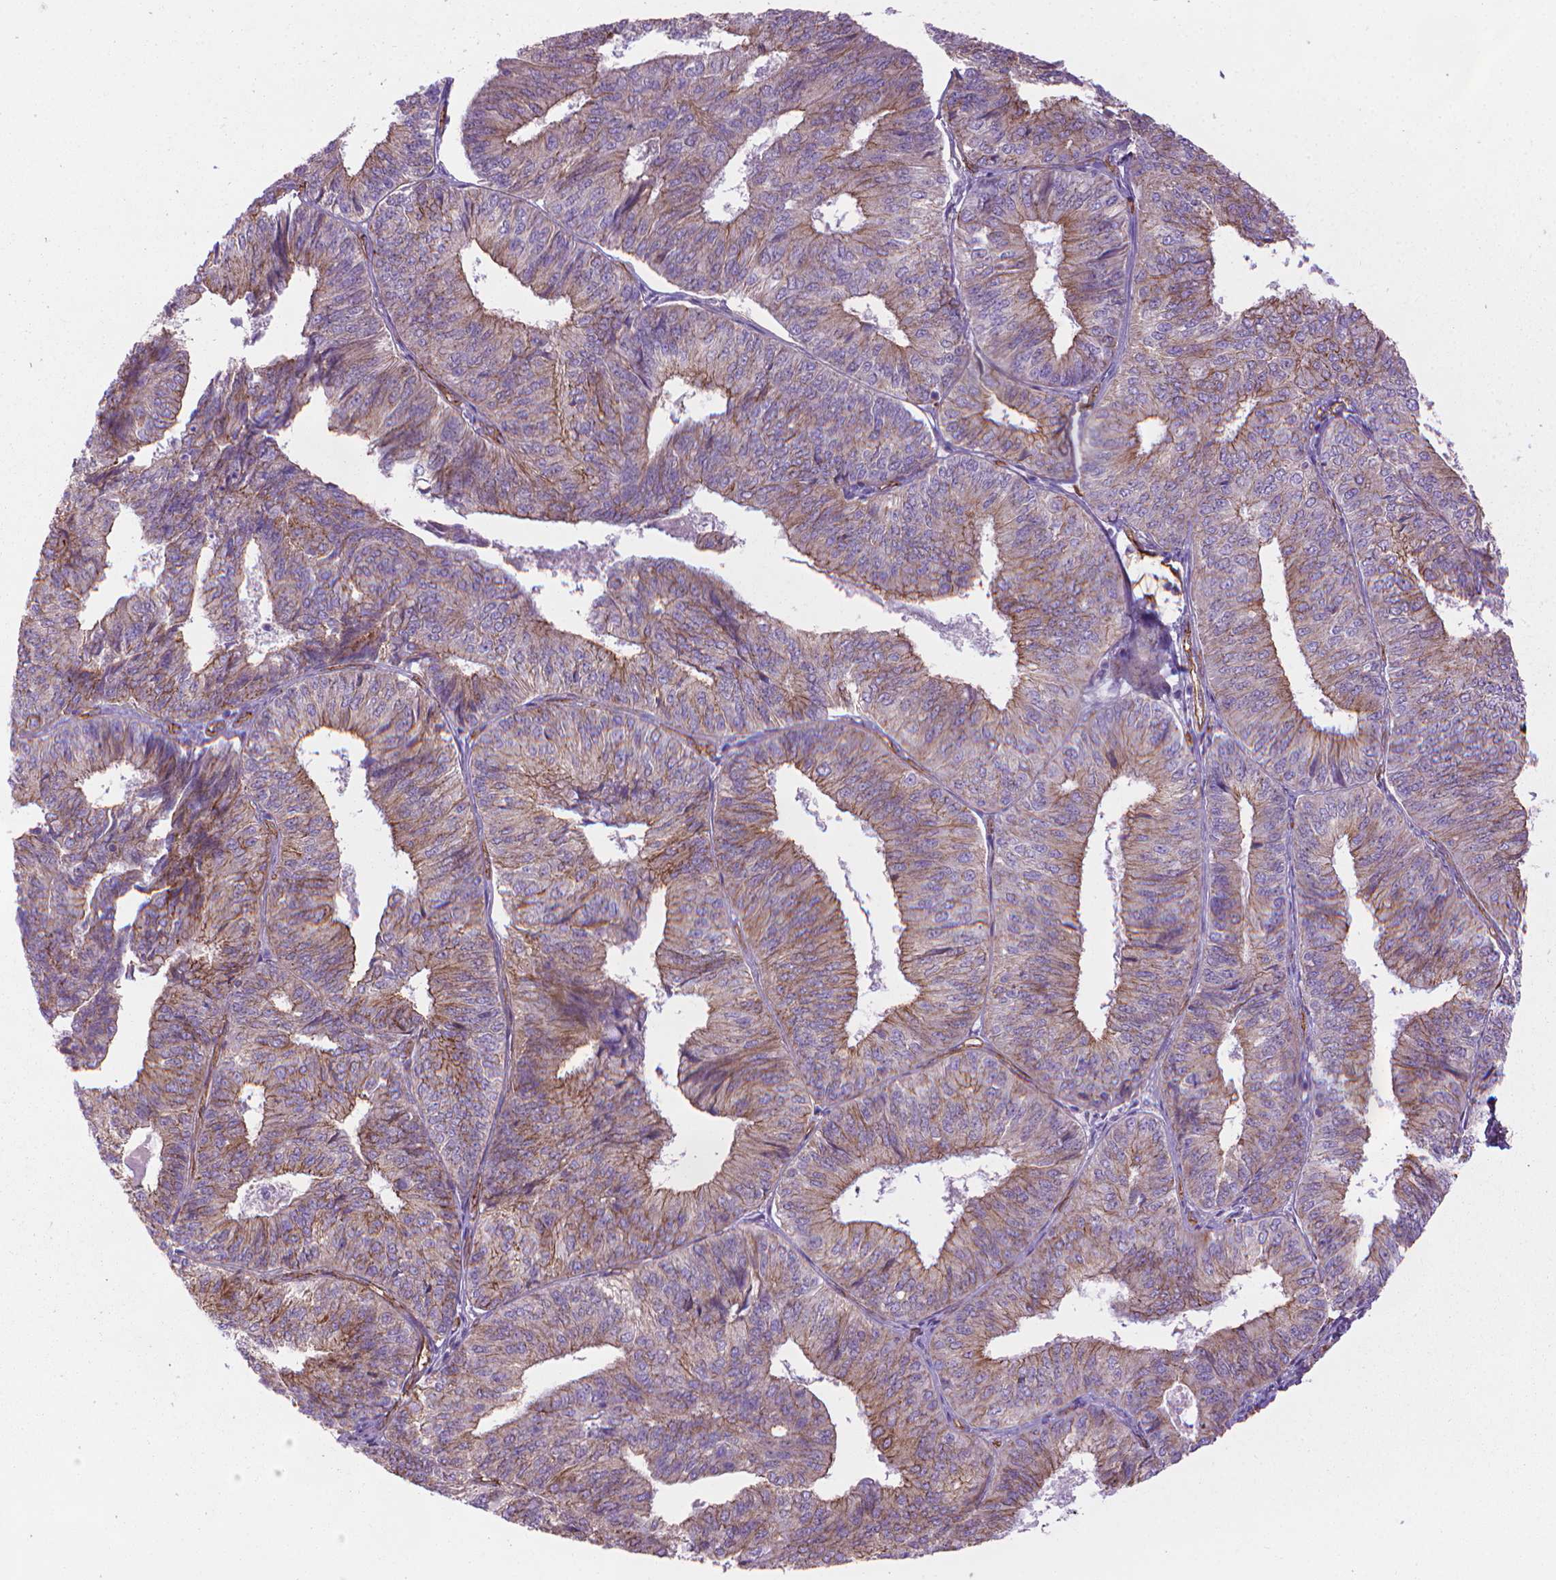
{"staining": {"intensity": "moderate", "quantity": ">75%", "location": "cytoplasmic/membranous"}, "tissue": "endometrial cancer", "cell_type": "Tumor cells", "image_type": "cancer", "snomed": [{"axis": "morphology", "description": "Adenocarcinoma, NOS"}, {"axis": "topography", "description": "Endometrium"}], "caption": "Adenocarcinoma (endometrial) stained with a brown dye demonstrates moderate cytoplasmic/membranous positive expression in about >75% of tumor cells.", "gene": "TENT5A", "patient": {"sex": "female", "age": 58}}